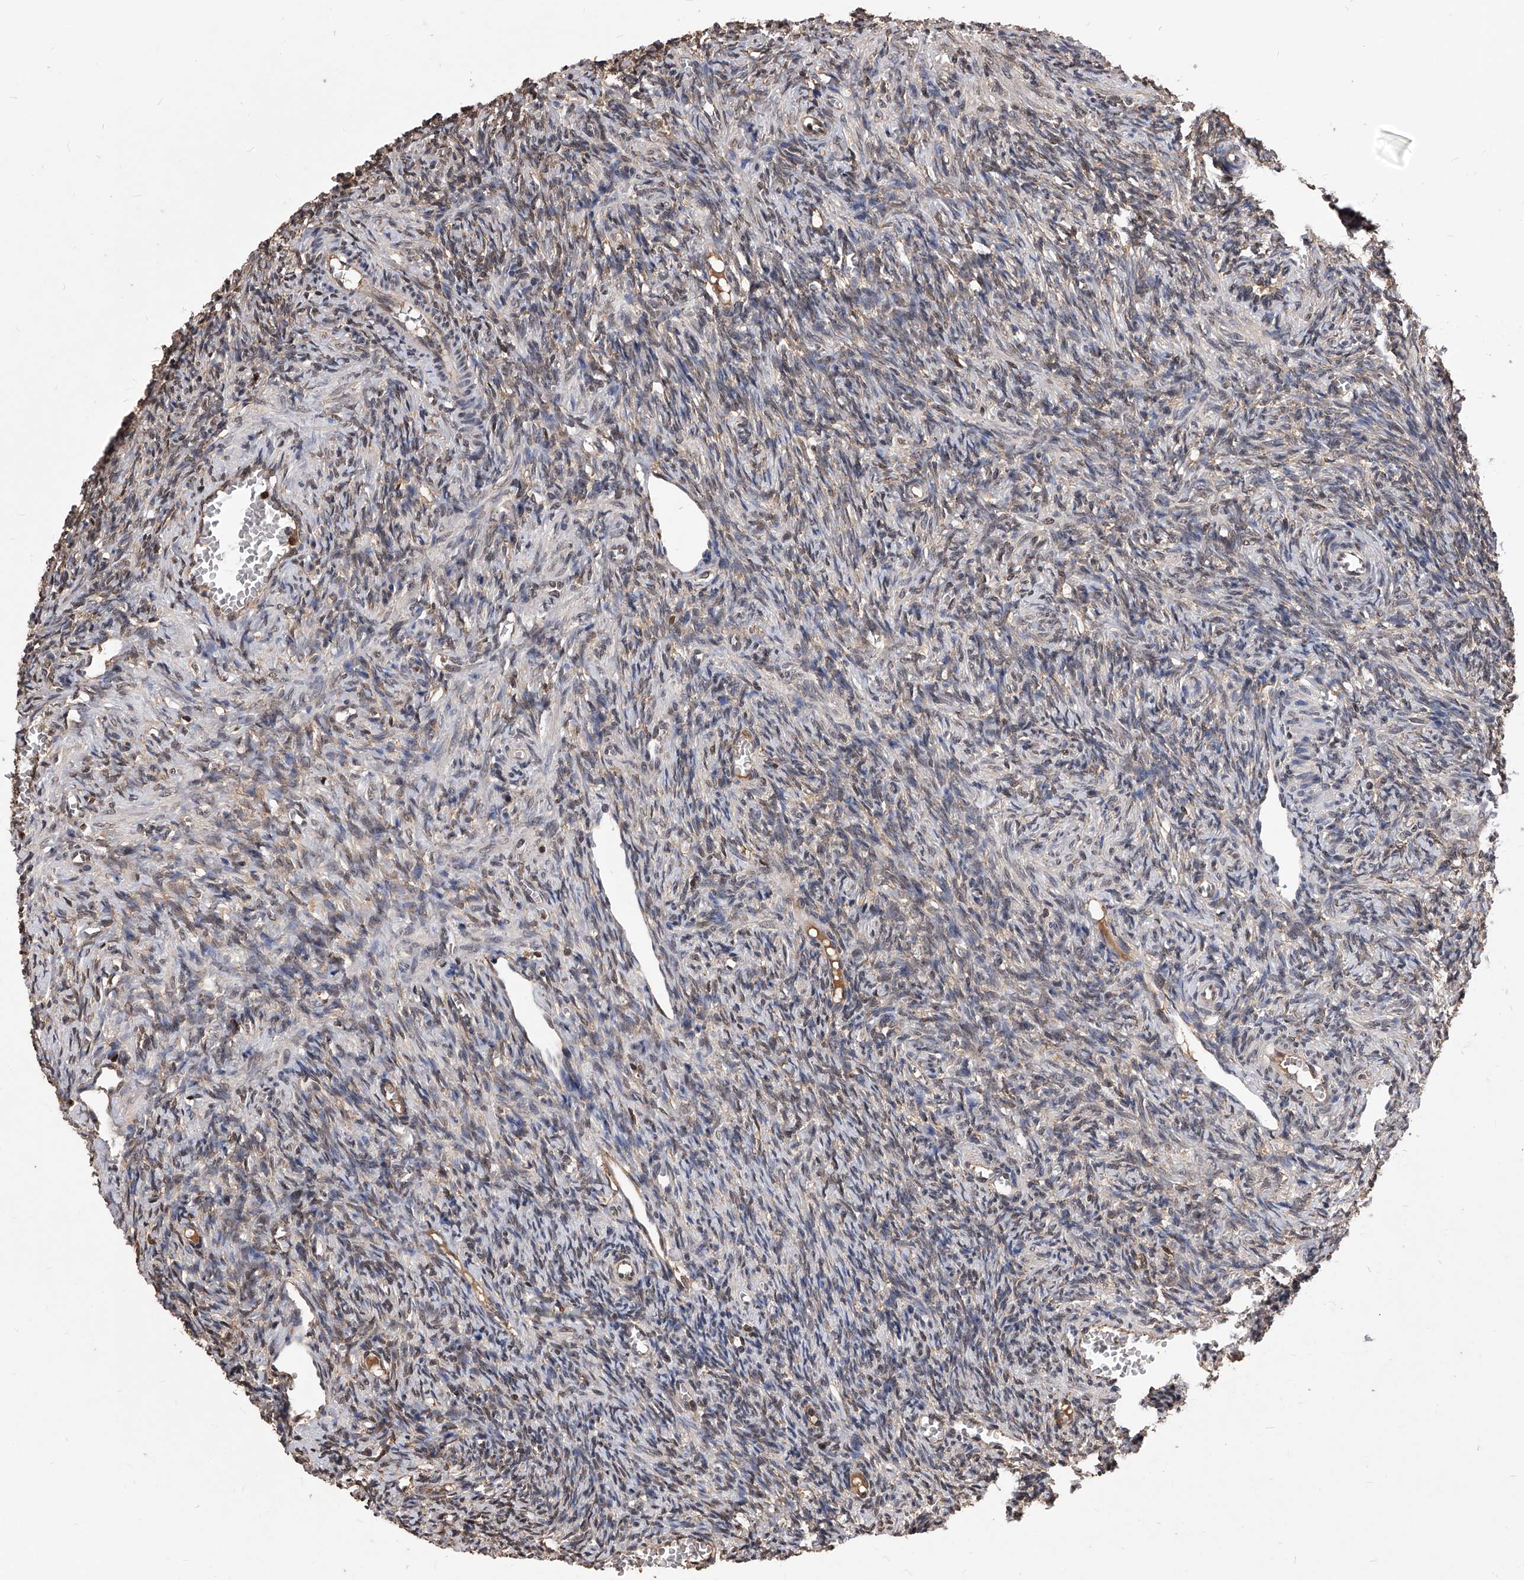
{"staining": {"intensity": "weak", "quantity": "<25%", "location": "nuclear"}, "tissue": "ovary", "cell_type": "Ovarian stroma cells", "image_type": "normal", "snomed": [{"axis": "morphology", "description": "Normal tissue, NOS"}, {"axis": "topography", "description": "Ovary"}], "caption": "Immunohistochemical staining of normal ovary shows no significant staining in ovarian stroma cells. (Brightfield microscopy of DAB (3,3'-diaminobenzidine) immunohistochemistry at high magnification).", "gene": "ID1", "patient": {"sex": "female", "age": 27}}